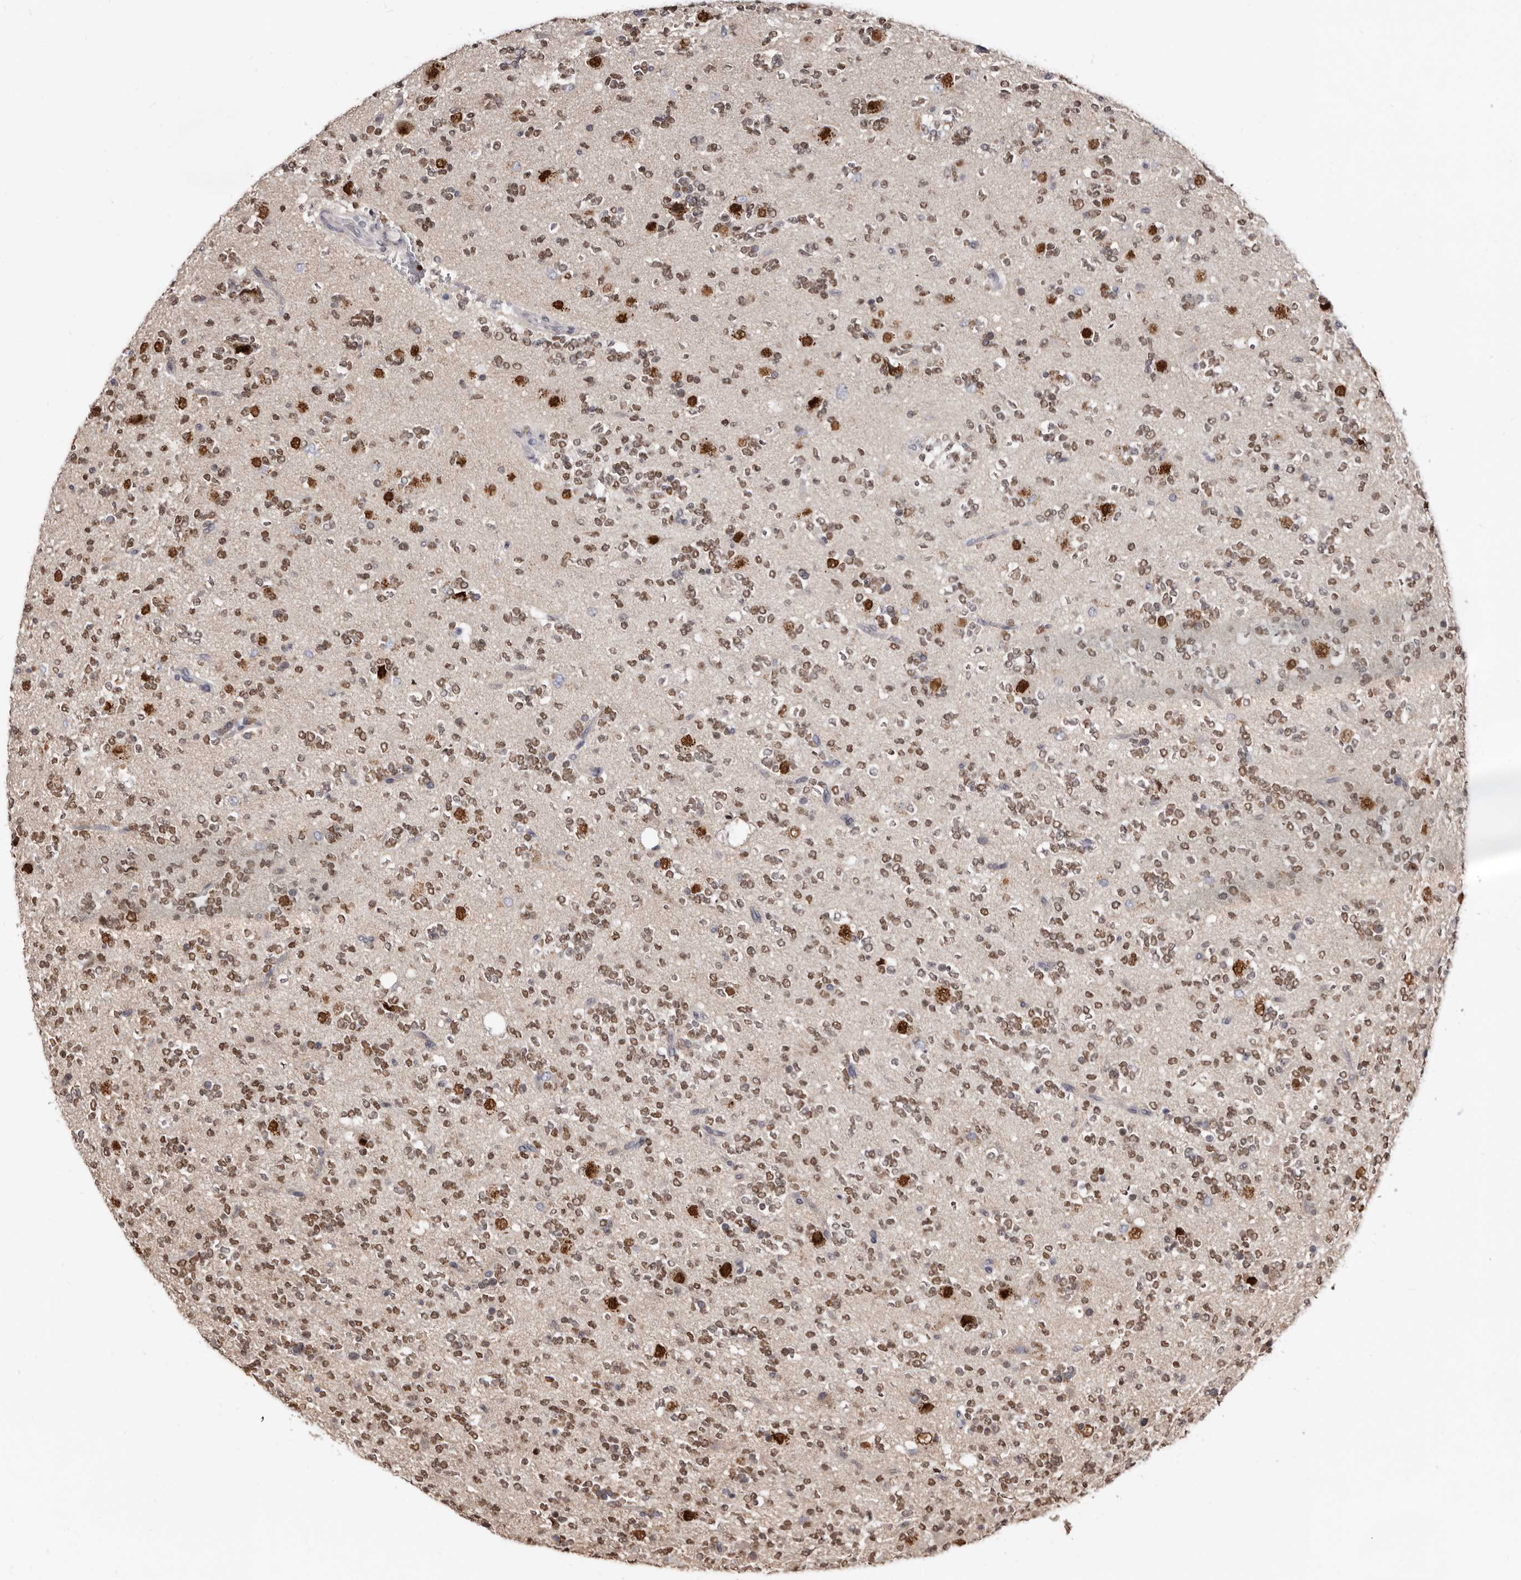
{"staining": {"intensity": "moderate", "quantity": ">75%", "location": "nuclear"}, "tissue": "glioma", "cell_type": "Tumor cells", "image_type": "cancer", "snomed": [{"axis": "morphology", "description": "Glioma, malignant, High grade"}, {"axis": "topography", "description": "Brain"}], "caption": "Malignant glioma (high-grade) was stained to show a protein in brown. There is medium levels of moderate nuclear staining in approximately >75% of tumor cells.", "gene": "KHDRBS2", "patient": {"sex": "female", "age": 62}}